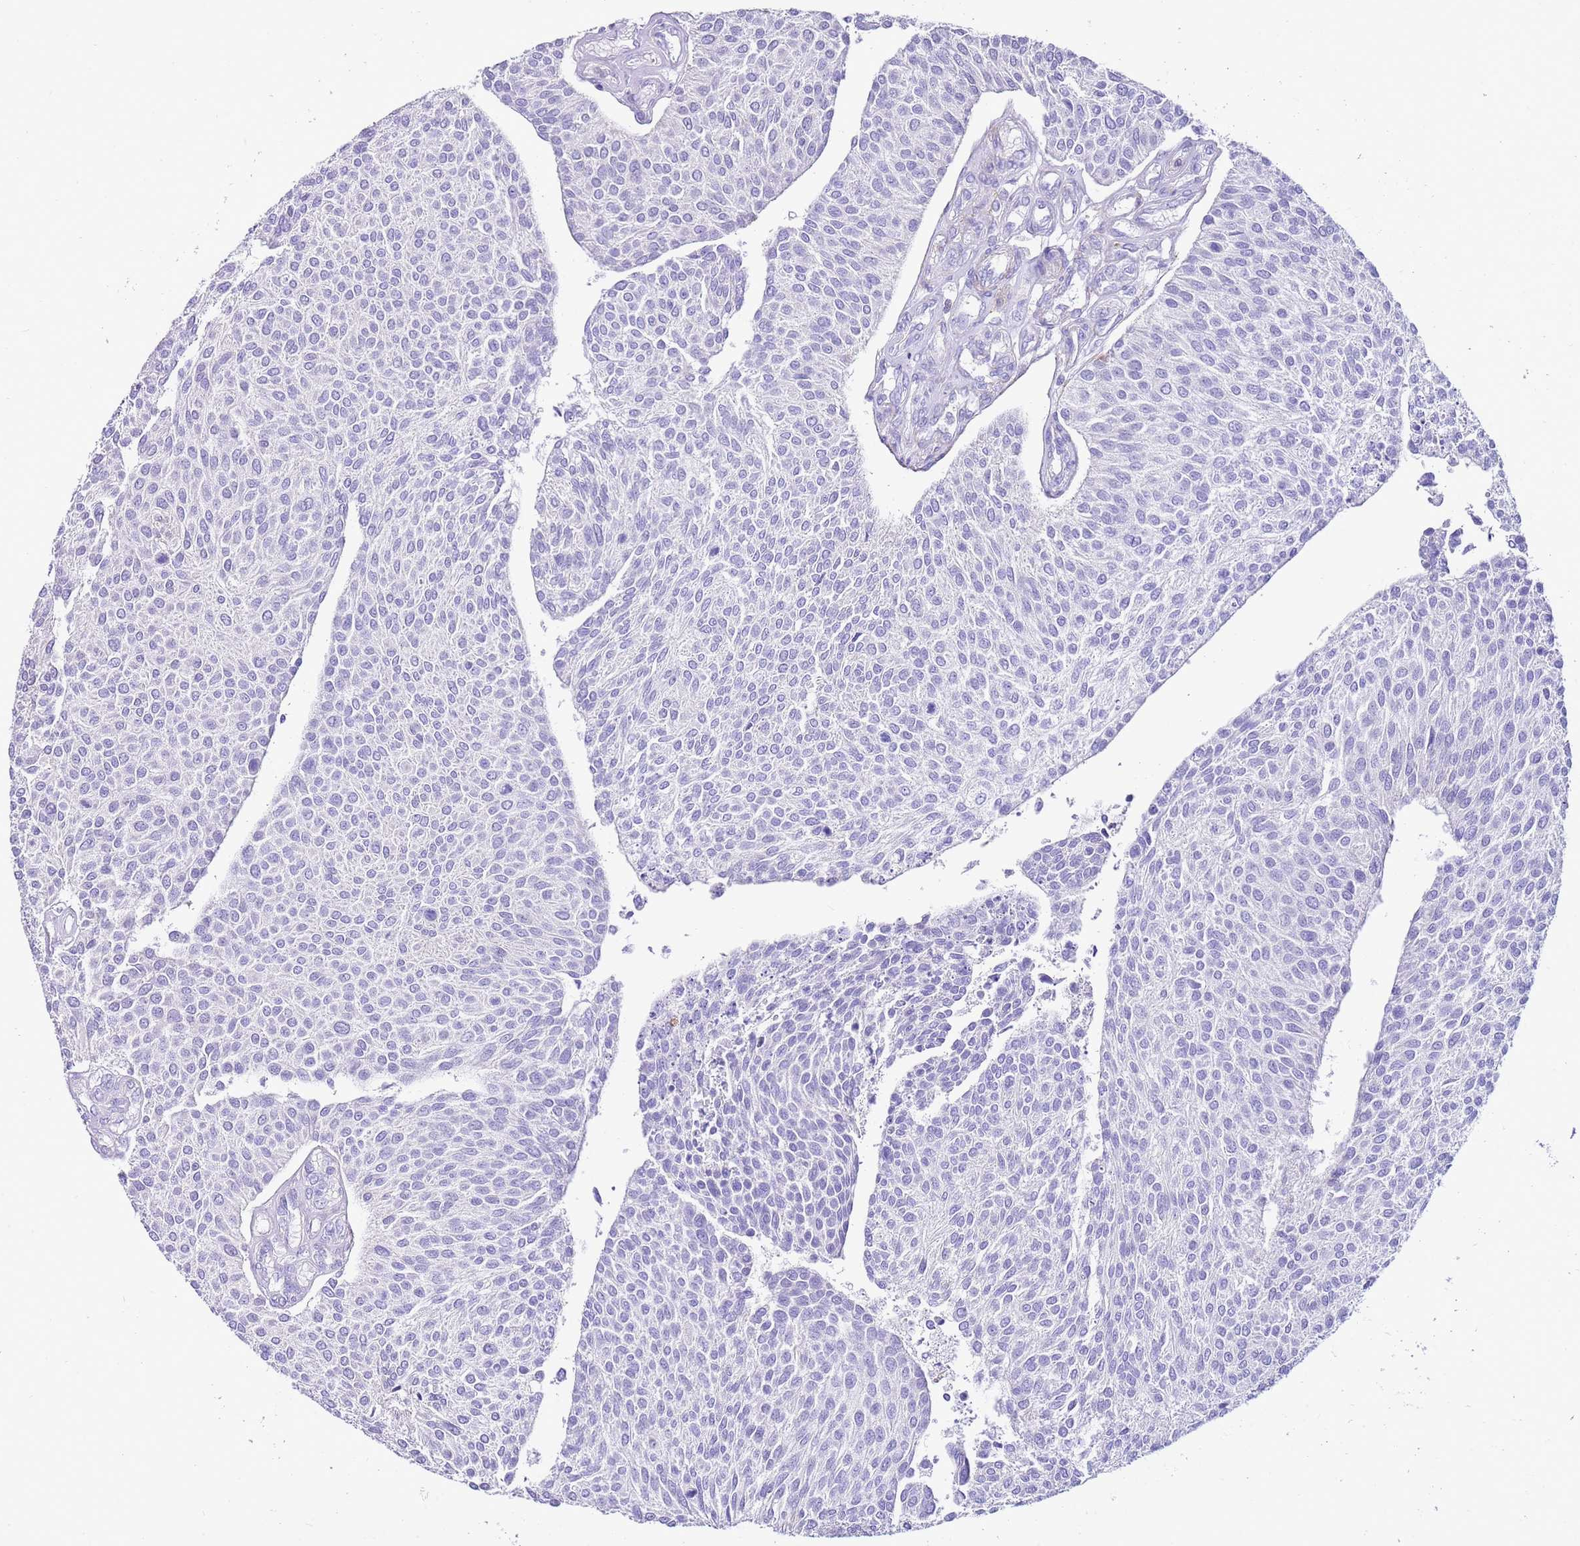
{"staining": {"intensity": "negative", "quantity": "none", "location": "none"}, "tissue": "urothelial cancer", "cell_type": "Tumor cells", "image_type": "cancer", "snomed": [{"axis": "morphology", "description": "Urothelial carcinoma, NOS"}, {"axis": "topography", "description": "Urinary bladder"}], "caption": "A high-resolution image shows immunohistochemistry (IHC) staining of transitional cell carcinoma, which reveals no significant positivity in tumor cells. (Immunohistochemistry, brightfield microscopy, high magnification).", "gene": "ALDH3A1", "patient": {"sex": "male", "age": 55}}